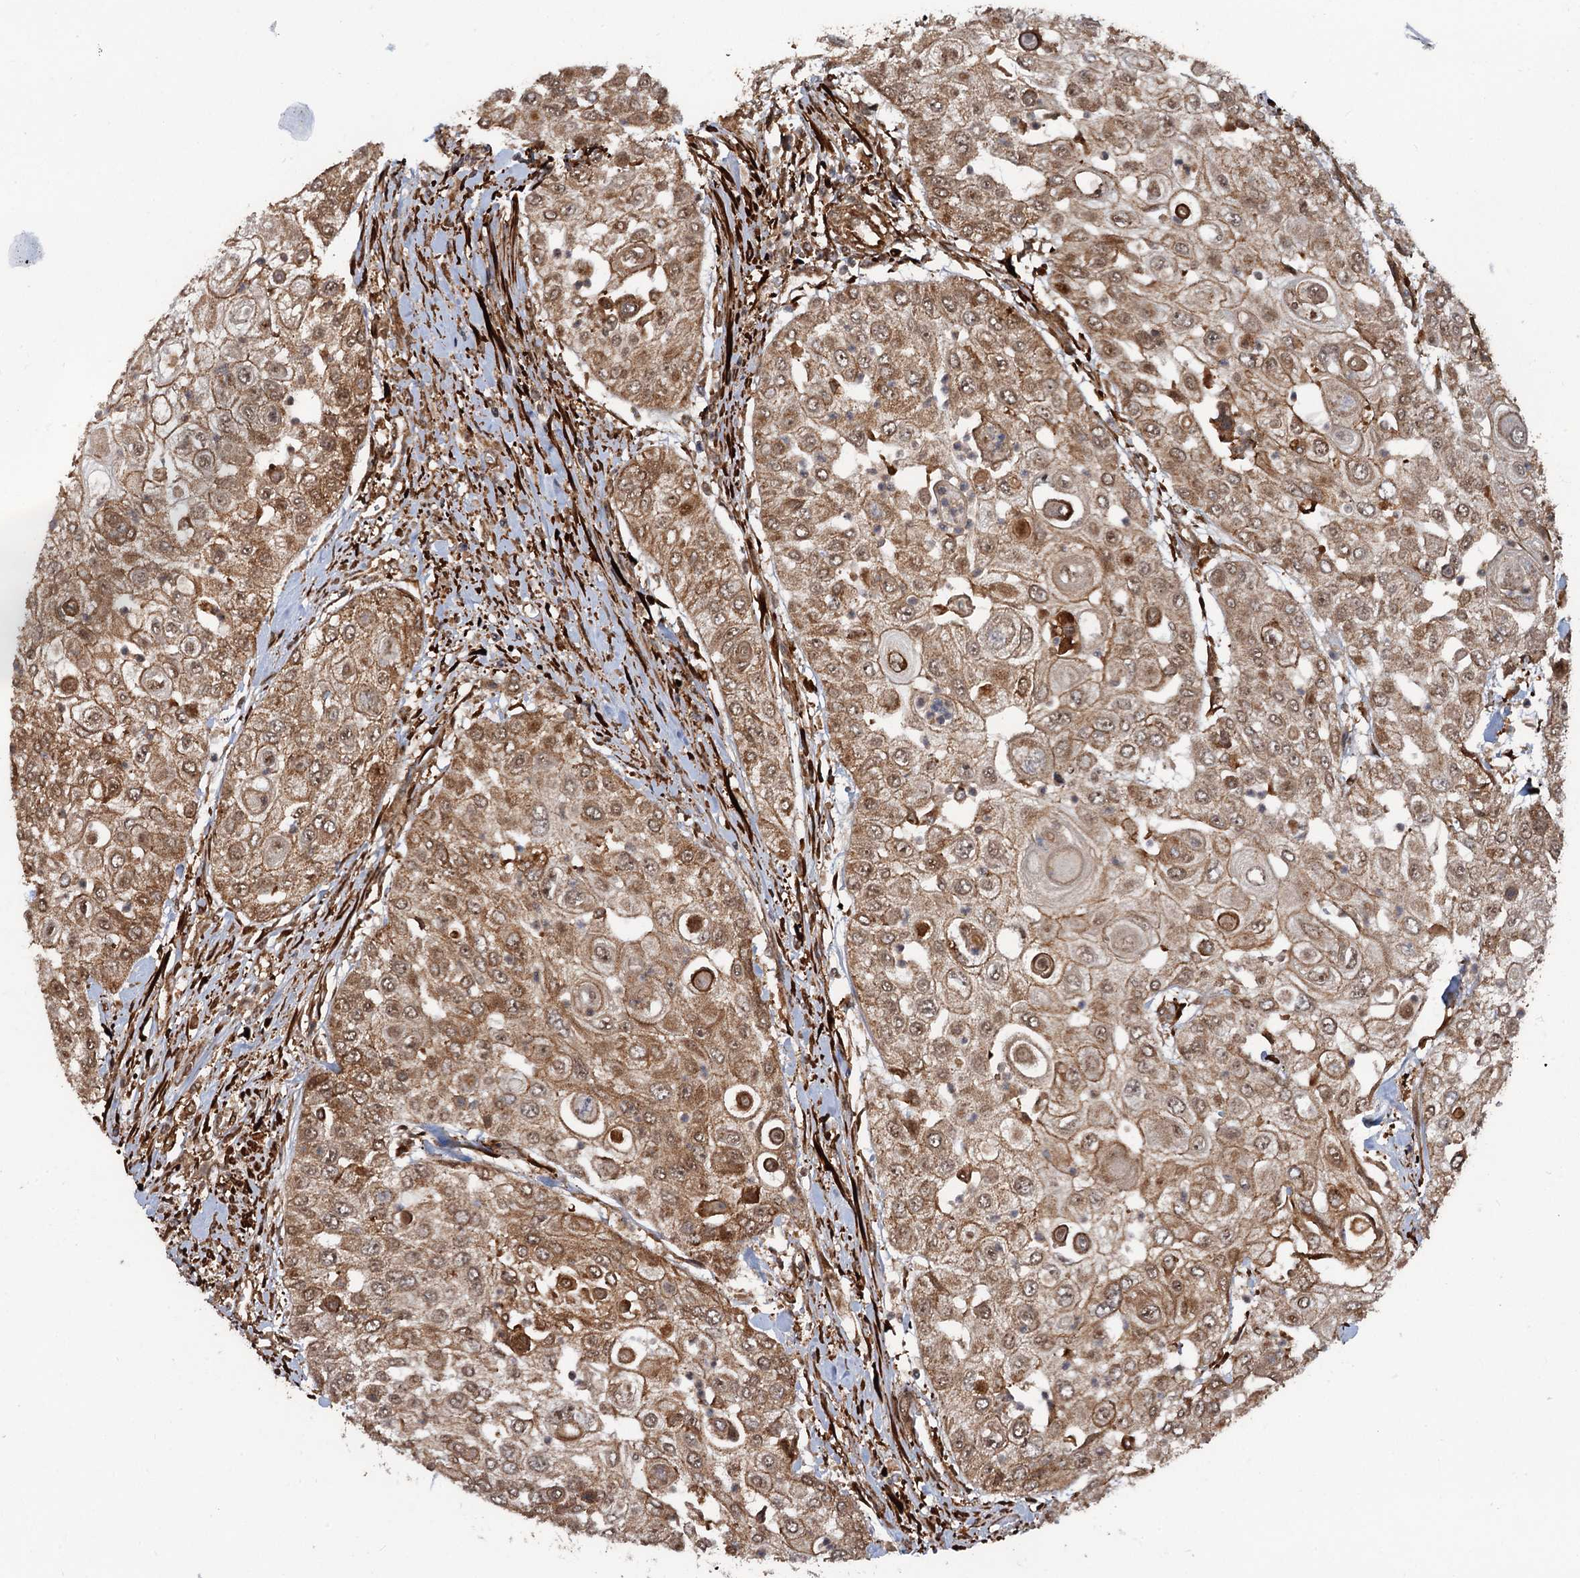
{"staining": {"intensity": "moderate", "quantity": ">75%", "location": "cytoplasmic/membranous,nuclear"}, "tissue": "urothelial cancer", "cell_type": "Tumor cells", "image_type": "cancer", "snomed": [{"axis": "morphology", "description": "Urothelial carcinoma, High grade"}, {"axis": "topography", "description": "Urinary bladder"}], "caption": "DAB (3,3'-diaminobenzidine) immunohistochemical staining of human high-grade urothelial carcinoma displays moderate cytoplasmic/membranous and nuclear protein staining in approximately >75% of tumor cells. (IHC, brightfield microscopy, high magnification).", "gene": "SNRNP25", "patient": {"sex": "female", "age": 79}}